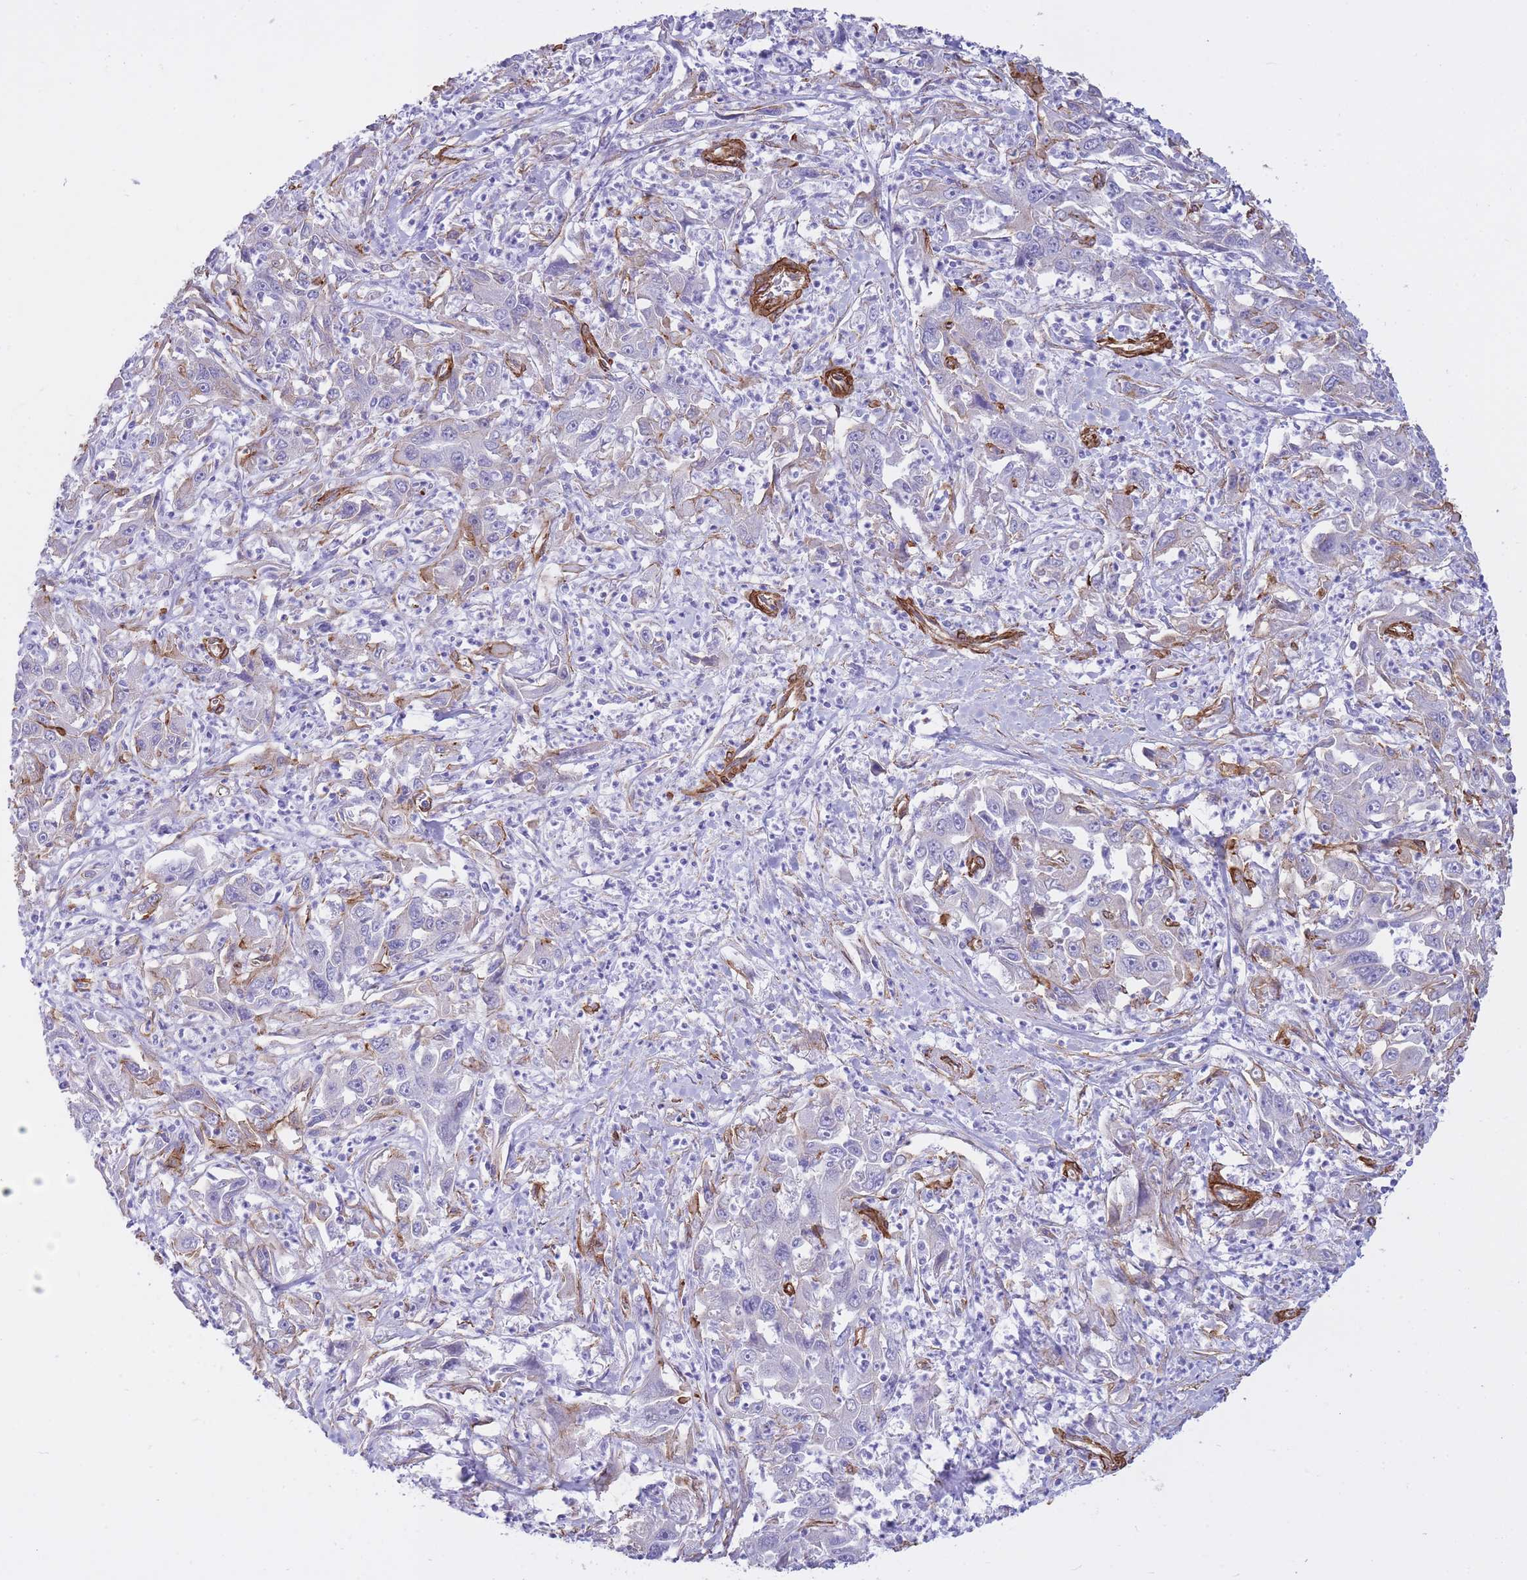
{"staining": {"intensity": "negative", "quantity": "none", "location": "none"}, "tissue": "liver cancer", "cell_type": "Tumor cells", "image_type": "cancer", "snomed": [{"axis": "morphology", "description": "Carcinoma, Hepatocellular, NOS"}, {"axis": "topography", "description": "Liver"}], "caption": "High magnification brightfield microscopy of hepatocellular carcinoma (liver) stained with DAB (brown) and counterstained with hematoxylin (blue): tumor cells show no significant positivity. Nuclei are stained in blue.", "gene": "CAVIN1", "patient": {"sex": "male", "age": 63}}